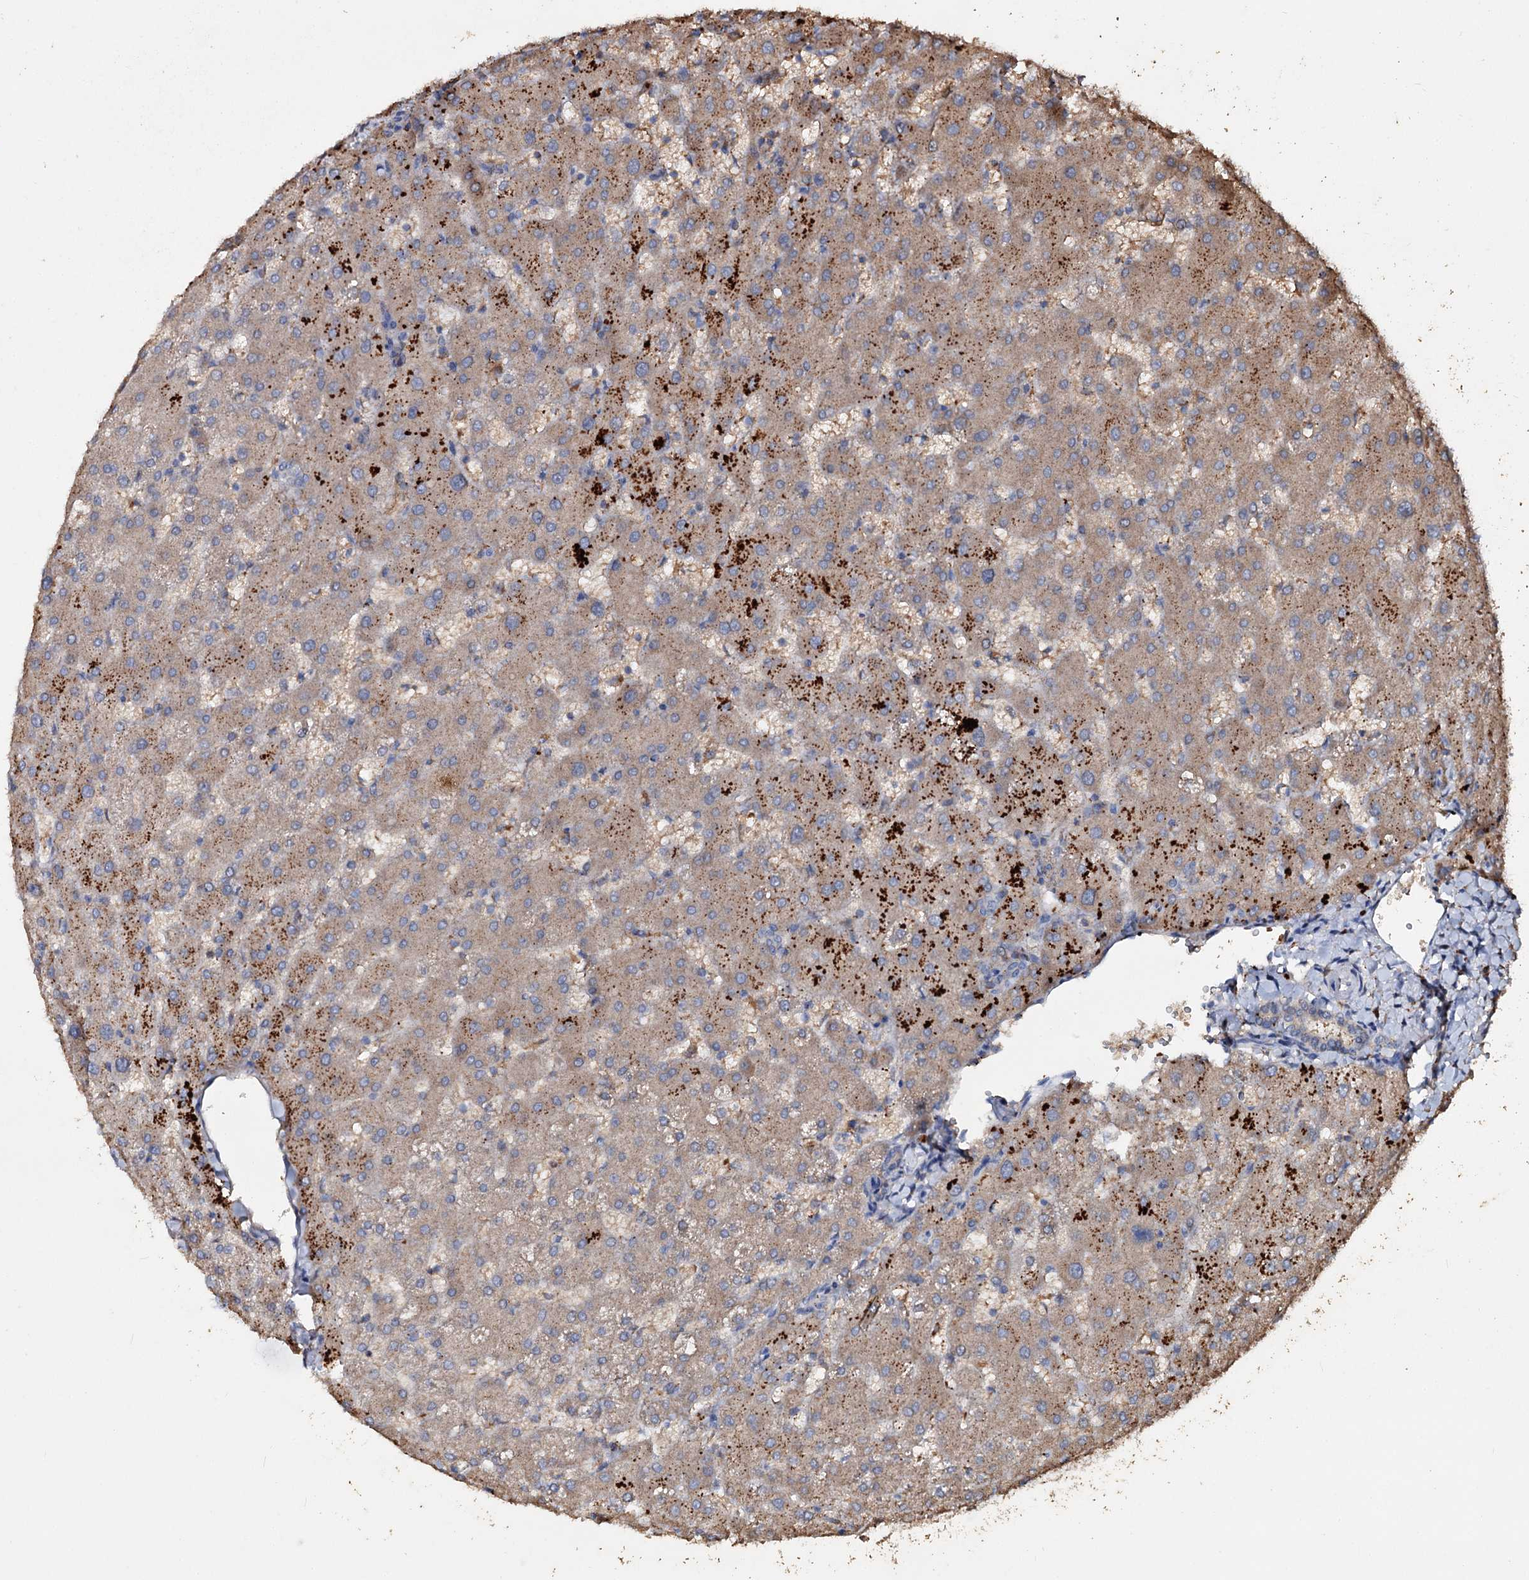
{"staining": {"intensity": "weak", "quantity": "25%-75%", "location": "cytoplasmic/membranous"}, "tissue": "liver", "cell_type": "Cholangiocytes", "image_type": "normal", "snomed": [{"axis": "morphology", "description": "Normal tissue, NOS"}, {"axis": "topography", "description": "Liver"}], "caption": "A photomicrograph of liver stained for a protein demonstrates weak cytoplasmic/membranous brown staining in cholangiocytes. The protein of interest is stained brown, and the nuclei are stained in blue (DAB IHC with brightfield microscopy, high magnification).", "gene": "NOTCH2NLA", "patient": {"sex": "female", "age": 63}}